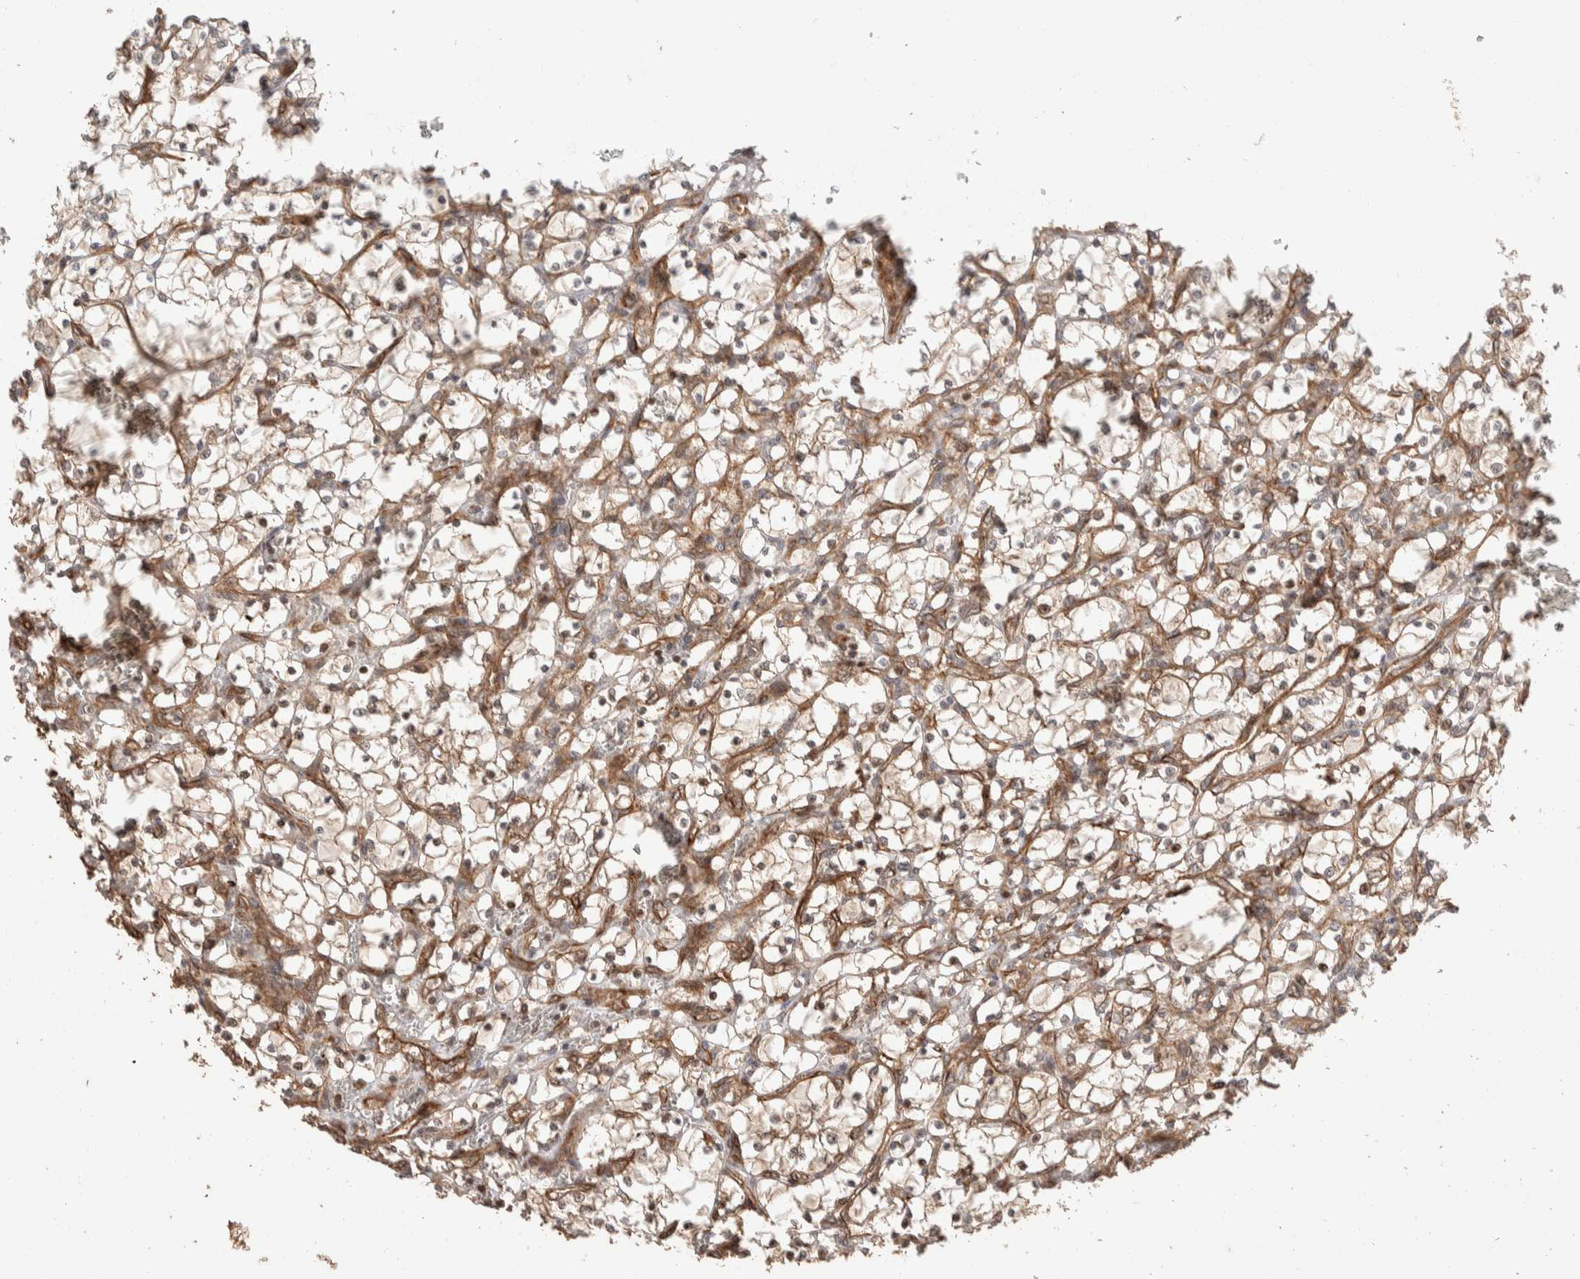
{"staining": {"intensity": "weak", "quantity": ">75%", "location": "cytoplasmic/membranous"}, "tissue": "renal cancer", "cell_type": "Tumor cells", "image_type": "cancer", "snomed": [{"axis": "morphology", "description": "Adenocarcinoma, NOS"}, {"axis": "topography", "description": "Kidney"}], "caption": "High-magnification brightfield microscopy of renal cancer stained with DAB (3,3'-diaminobenzidine) (brown) and counterstained with hematoxylin (blue). tumor cells exhibit weak cytoplasmic/membranous positivity is appreciated in about>75% of cells.", "gene": "ERC1", "patient": {"sex": "female", "age": 69}}